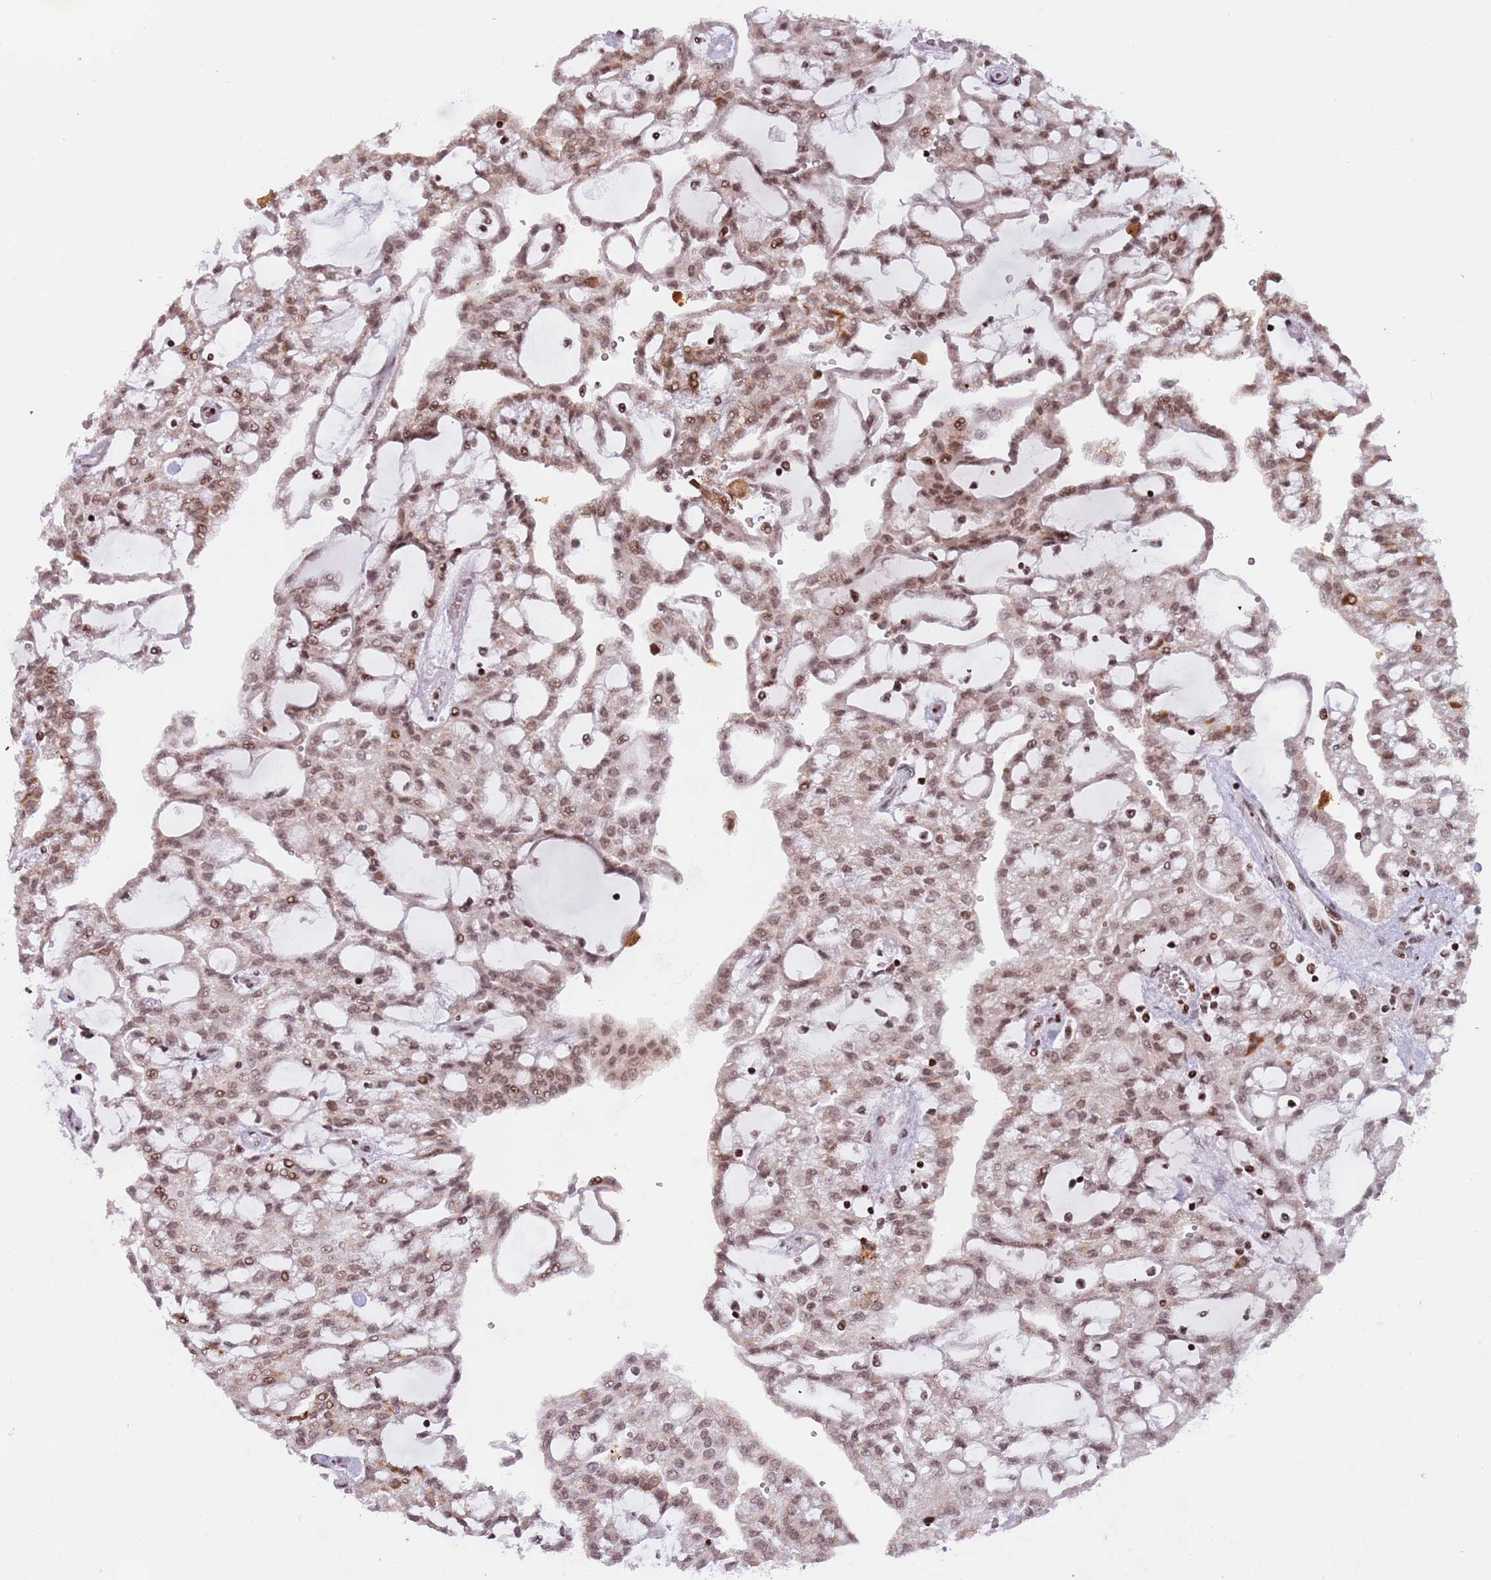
{"staining": {"intensity": "moderate", "quantity": ">75%", "location": "nuclear"}, "tissue": "renal cancer", "cell_type": "Tumor cells", "image_type": "cancer", "snomed": [{"axis": "morphology", "description": "Adenocarcinoma, NOS"}, {"axis": "topography", "description": "Kidney"}], "caption": "Protein staining of renal cancer tissue shows moderate nuclear positivity in about >75% of tumor cells.", "gene": "SH3RF3", "patient": {"sex": "male", "age": 63}}